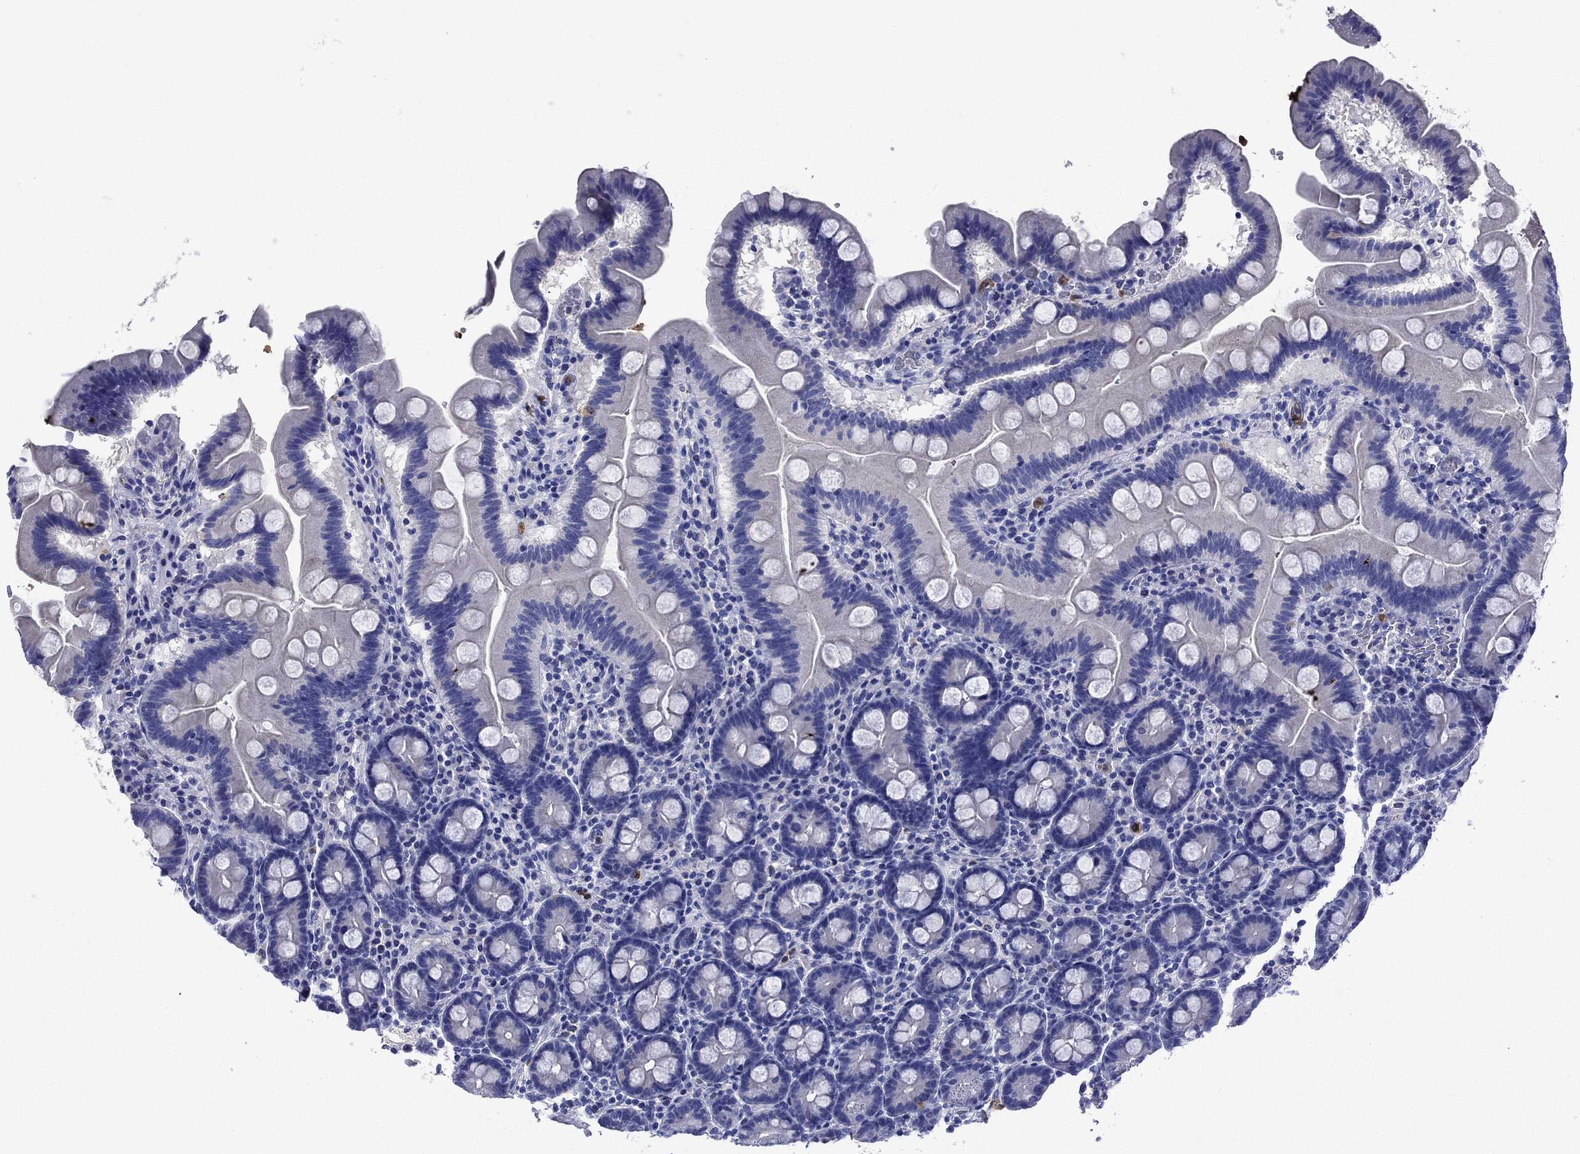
{"staining": {"intensity": "negative", "quantity": "none", "location": "none"}, "tissue": "duodenum", "cell_type": "Glandular cells", "image_type": "normal", "snomed": [{"axis": "morphology", "description": "Normal tissue, NOS"}, {"axis": "topography", "description": "Duodenum"}], "caption": "Glandular cells show no significant protein positivity in benign duodenum.", "gene": "TFR2", "patient": {"sex": "male", "age": 59}}